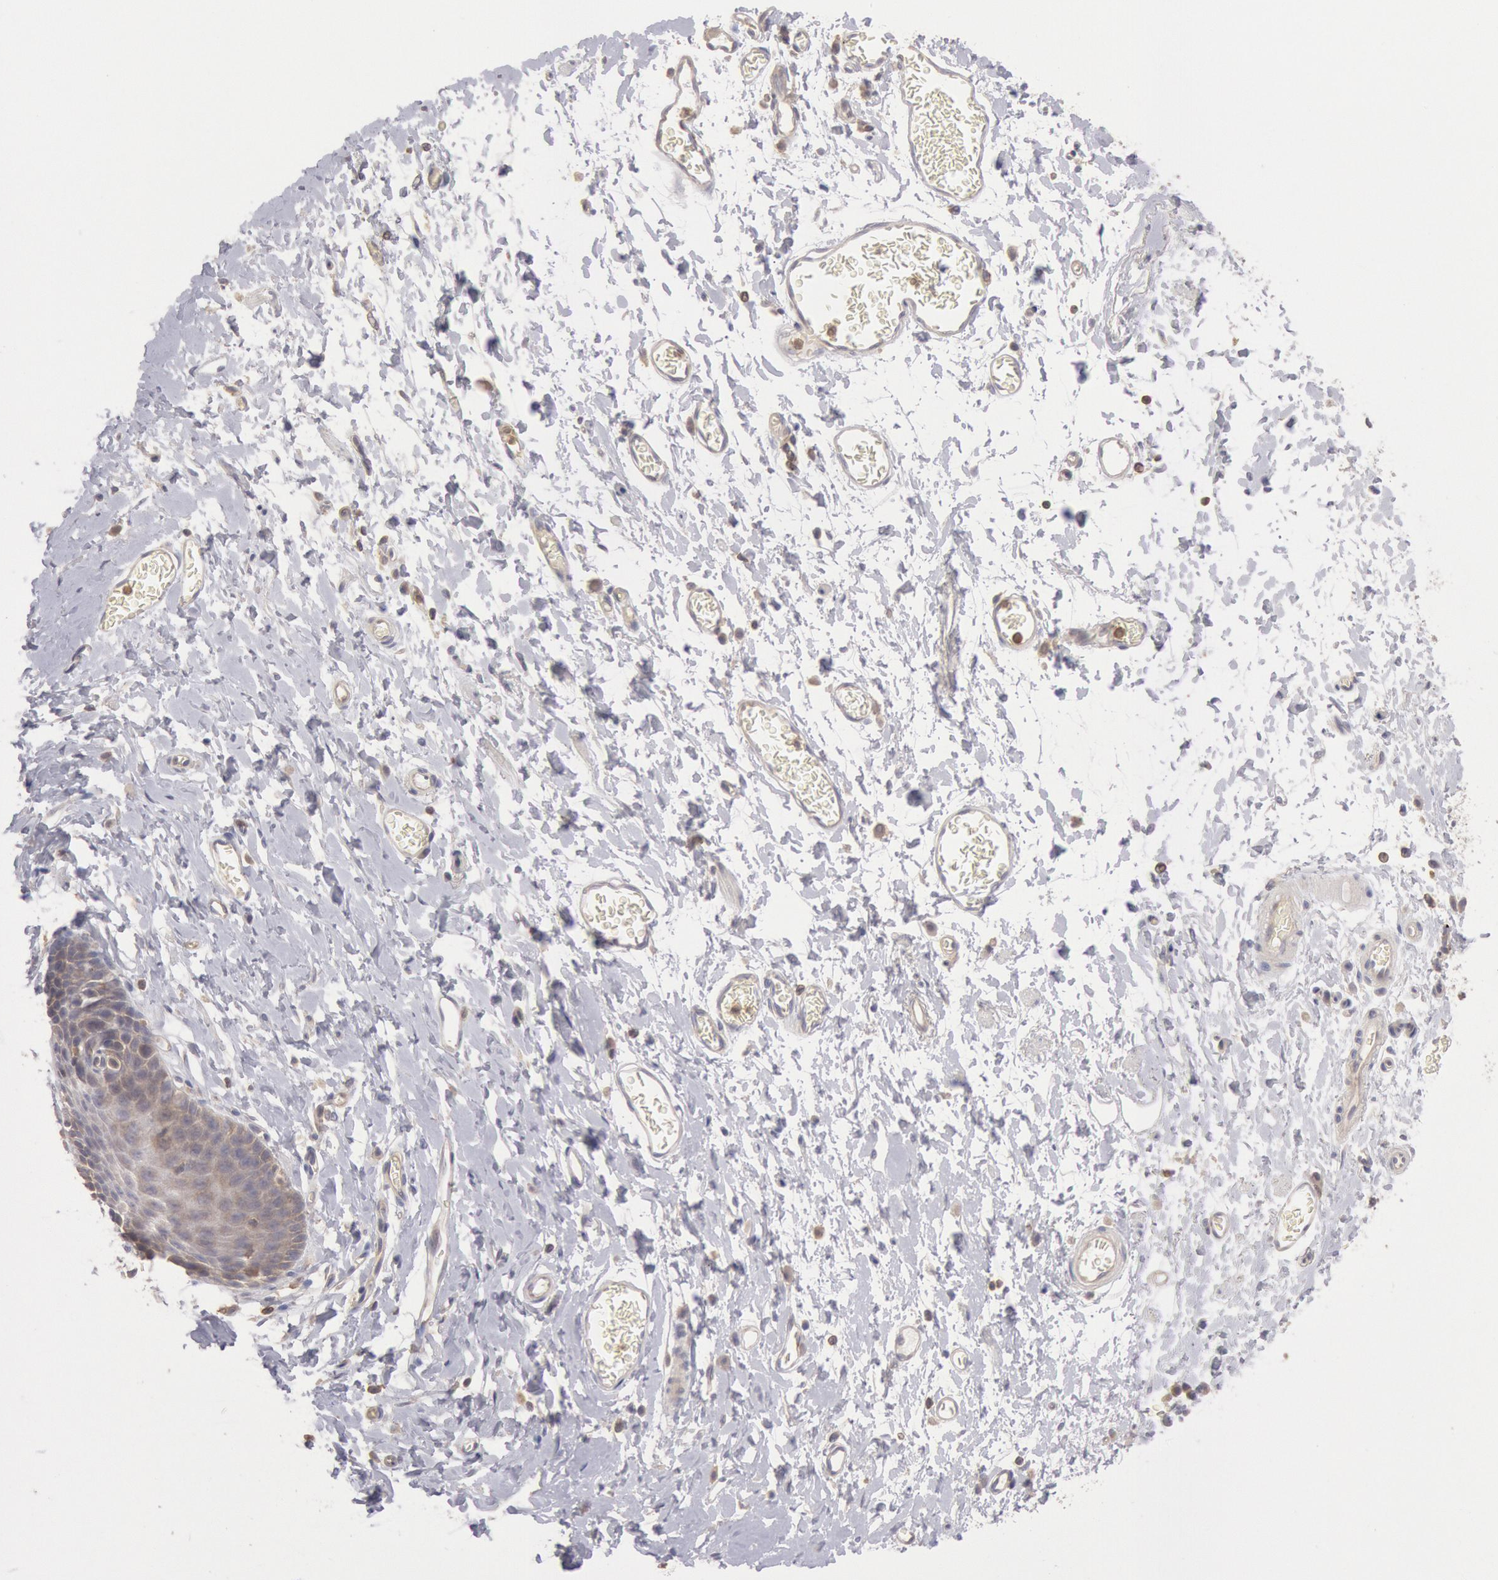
{"staining": {"intensity": "negative", "quantity": "none", "location": "none"}, "tissue": "esophagus", "cell_type": "Squamous epithelial cells", "image_type": "normal", "snomed": [{"axis": "morphology", "description": "Normal tissue, NOS"}, {"axis": "topography", "description": "Esophagus"}], "caption": "This micrograph is of normal esophagus stained with immunohistochemistry to label a protein in brown with the nuclei are counter-stained blue. There is no expression in squamous epithelial cells. Nuclei are stained in blue.", "gene": "PIK3R1", "patient": {"sex": "male", "age": 70}}